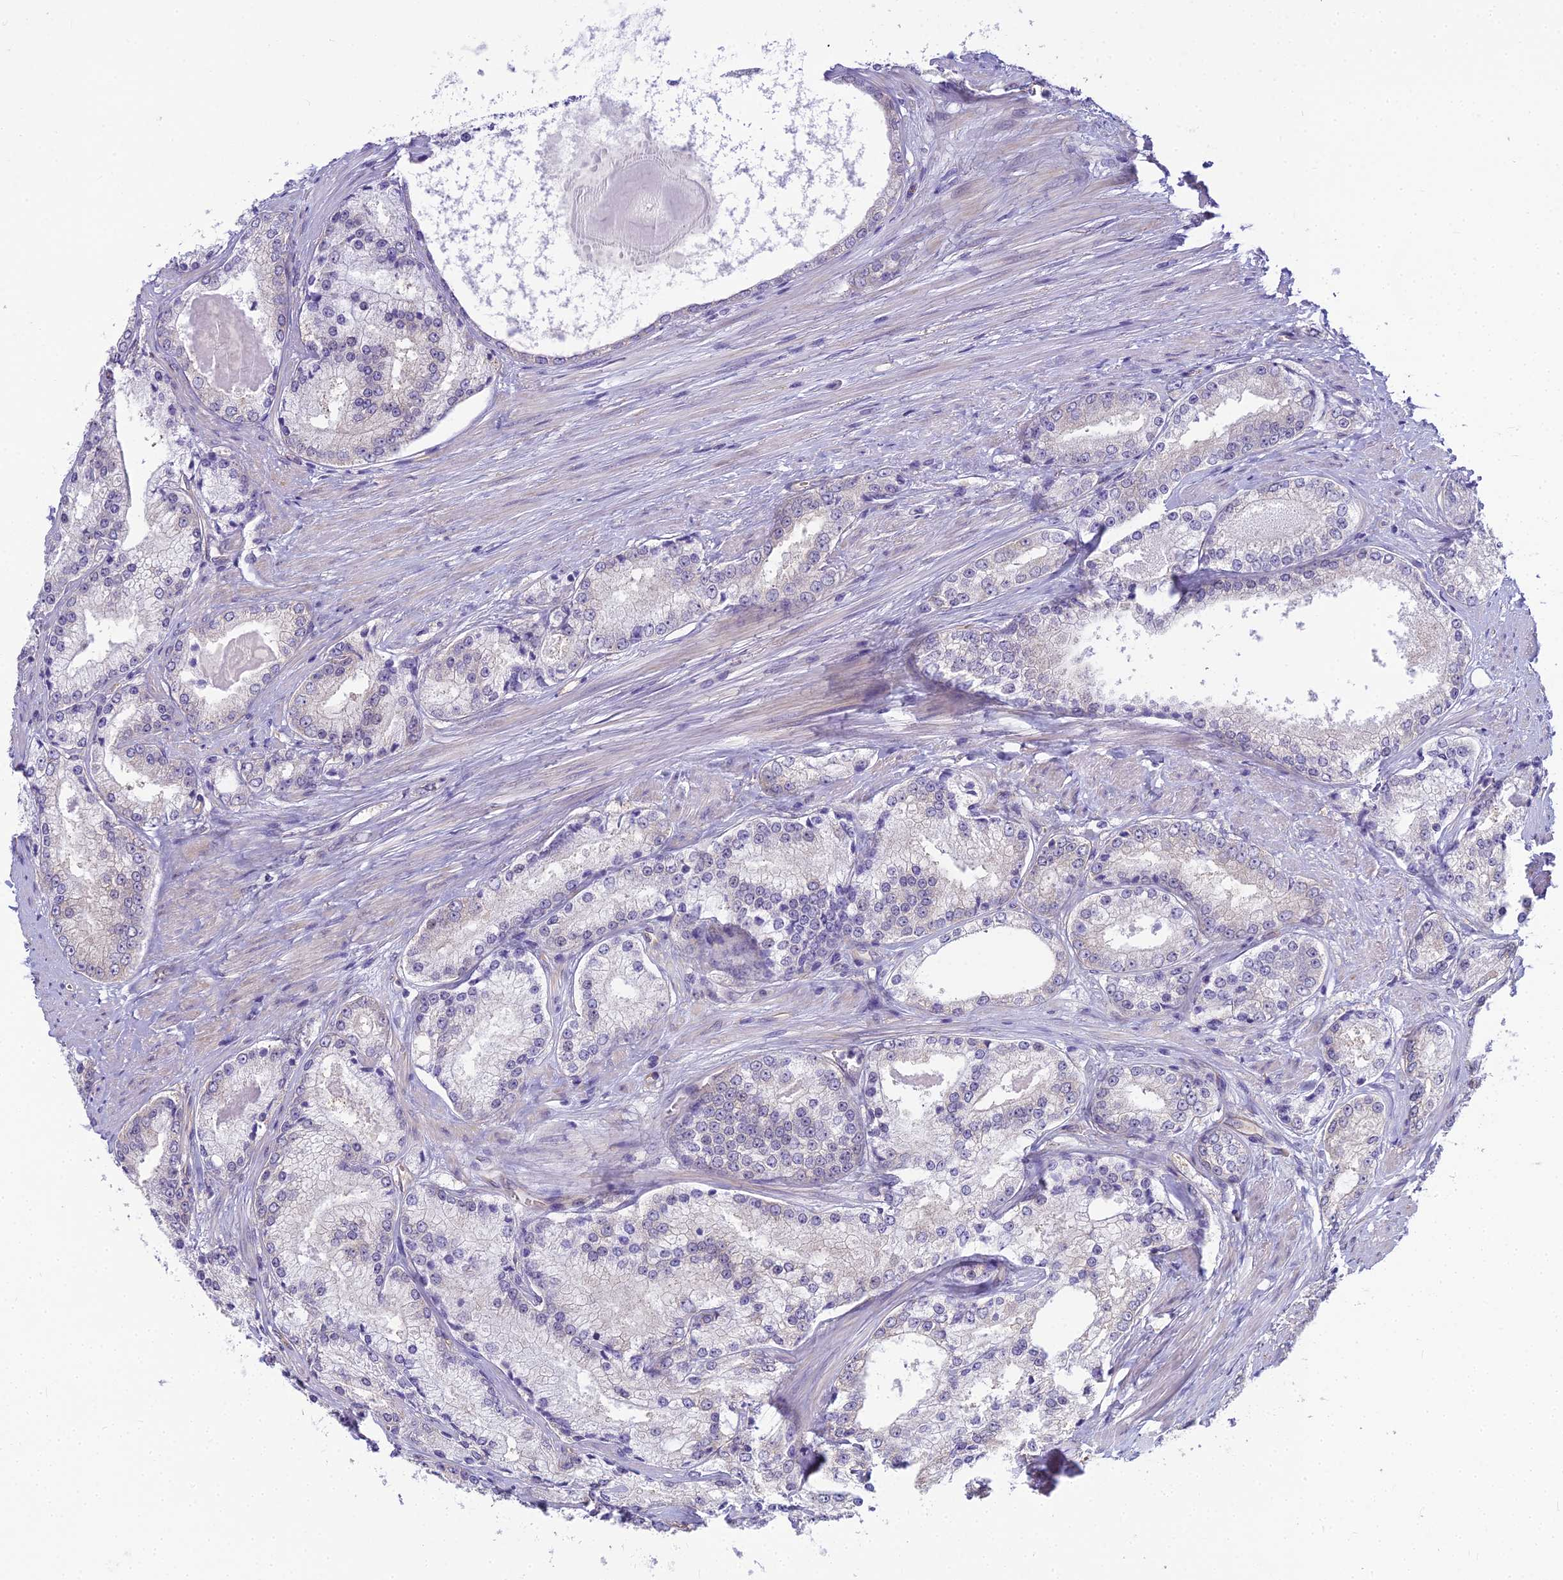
{"staining": {"intensity": "negative", "quantity": "none", "location": "none"}, "tissue": "prostate cancer", "cell_type": "Tumor cells", "image_type": "cancer", "snomed": [{"axis": "morphology", "description": "Adenocarcinoma, Low grade"}, {"axis": "topography", "description": "Prostate"}], "caption": "High magnification brightfield microscopy of prostate cancer stained with DAB (brown) and counterstained with hematoxylin (blue): tumor cells show no significant expression.", "gene": "RGL3", "patient": {"sex": "male", "age": 68}}